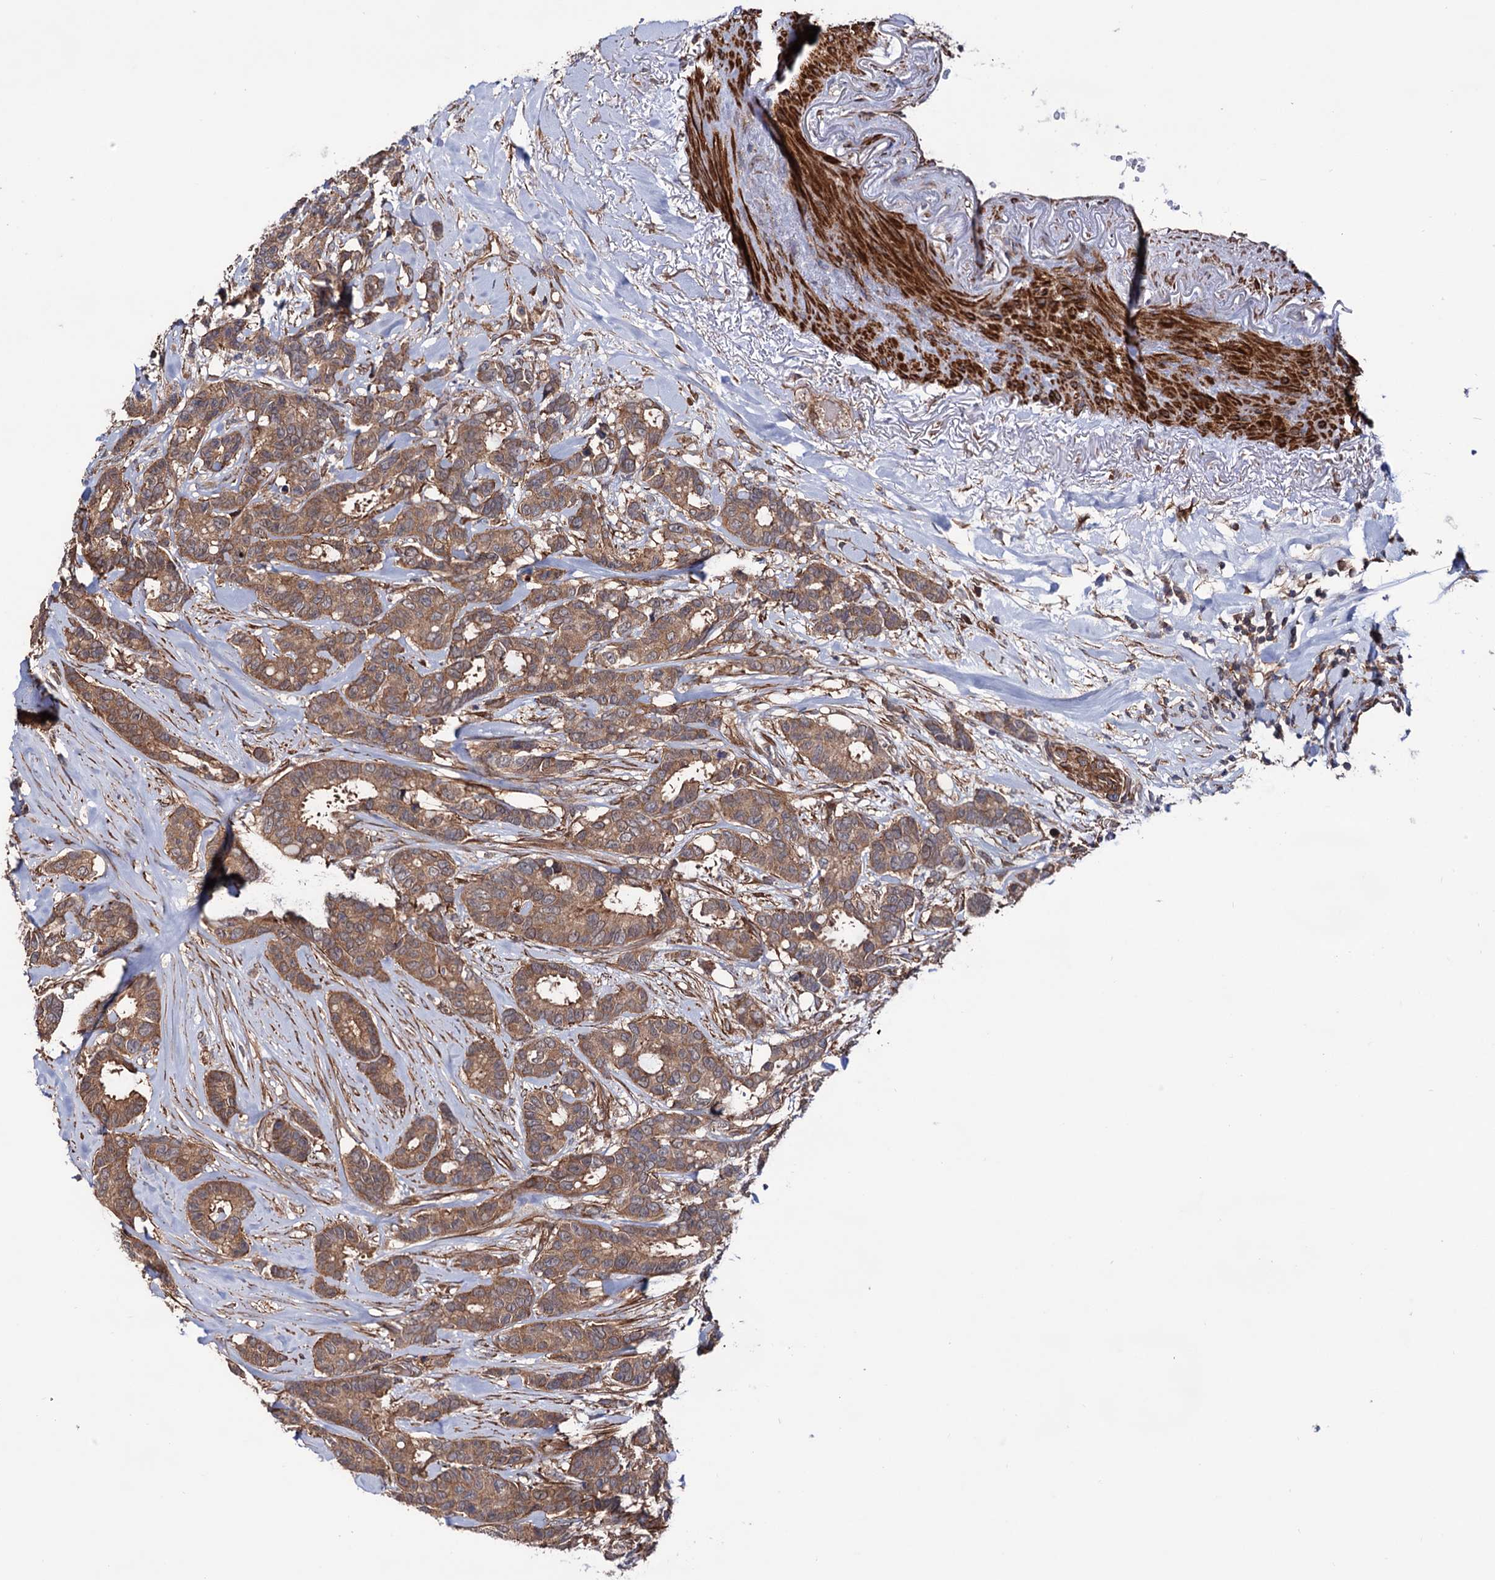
{"staining": {"intensity": "moderate", "quantity": ">75%", "location": "cytoplasmic/membranous"}, "tissue": "breast cancer", "cell_type": "Tumor cells", "image_type": "cancer", "snomed": [{"axis": "morphology", "description": "Duct carcinoma"}, {"axis": "topography", "description": "Breast"}], "caption": "Infiltrating ductal carcinoma (breast) stained with a brown dye displays moderate cytoplasmic/membranous positive positivity in about >75% of tumor cells.", "gene": "FERMT2", "patient": {"sex": "female", "age": 87}}